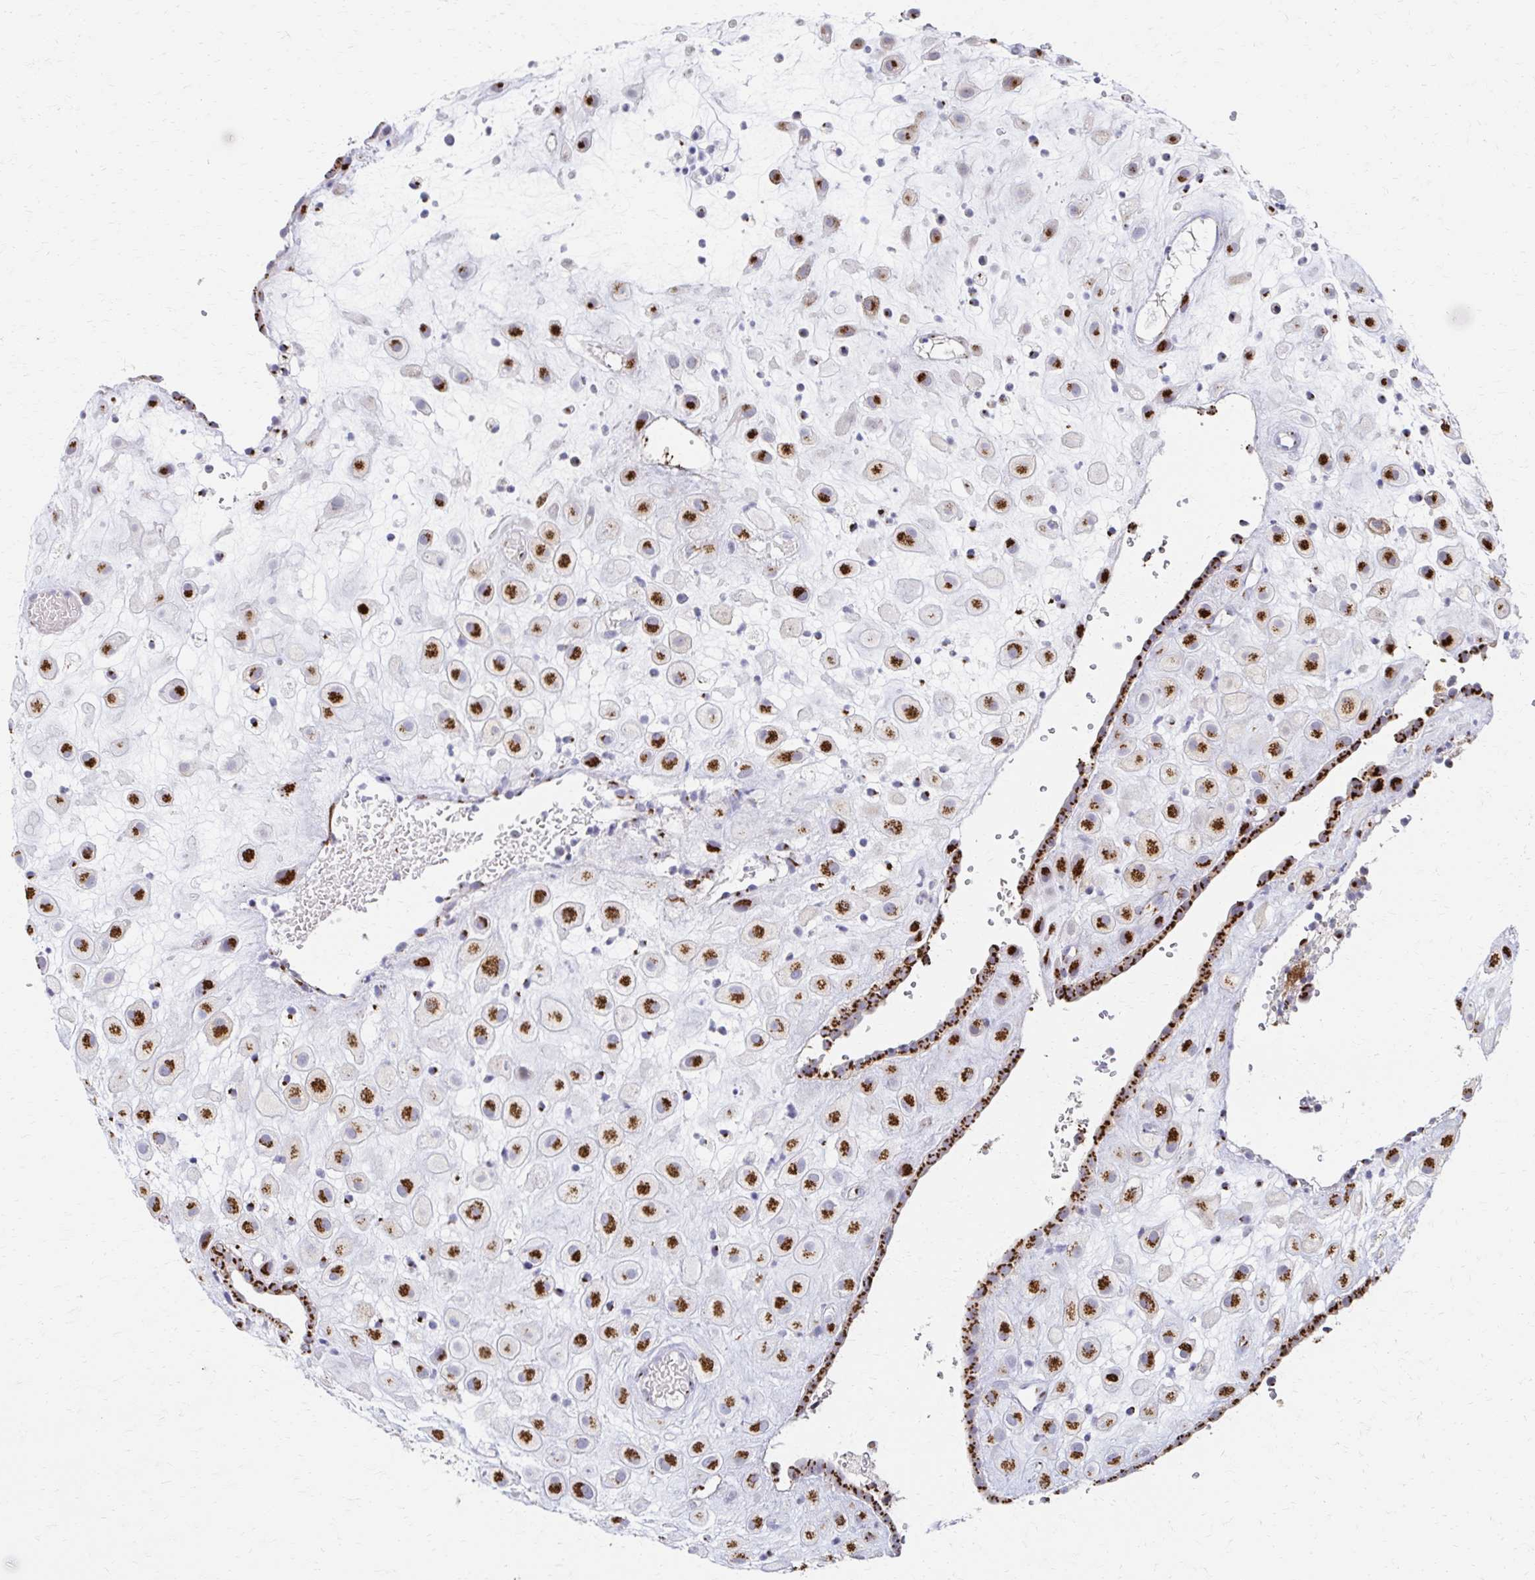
{"staining": {"intensity": "strong", "quantity": ">75%", "location": "cytoplasmic/membranous"}, "tissue": "placenta", "cell_type": "Decidual cells", "image_type": "normal", "snomed": [{"axis": "morphology", "description": "Normal tissue, NOS"}, {"axis": "topography", "description": "Placenta"}], "caption": "Protein expression by immunohistochemistry exhibits strong cytoplasmic/membranous staining in approximately >75% of decidual cells in benign placenta.", "gene": "ENSG00000254692", "patient": {"sex": "female", "age": 24}}